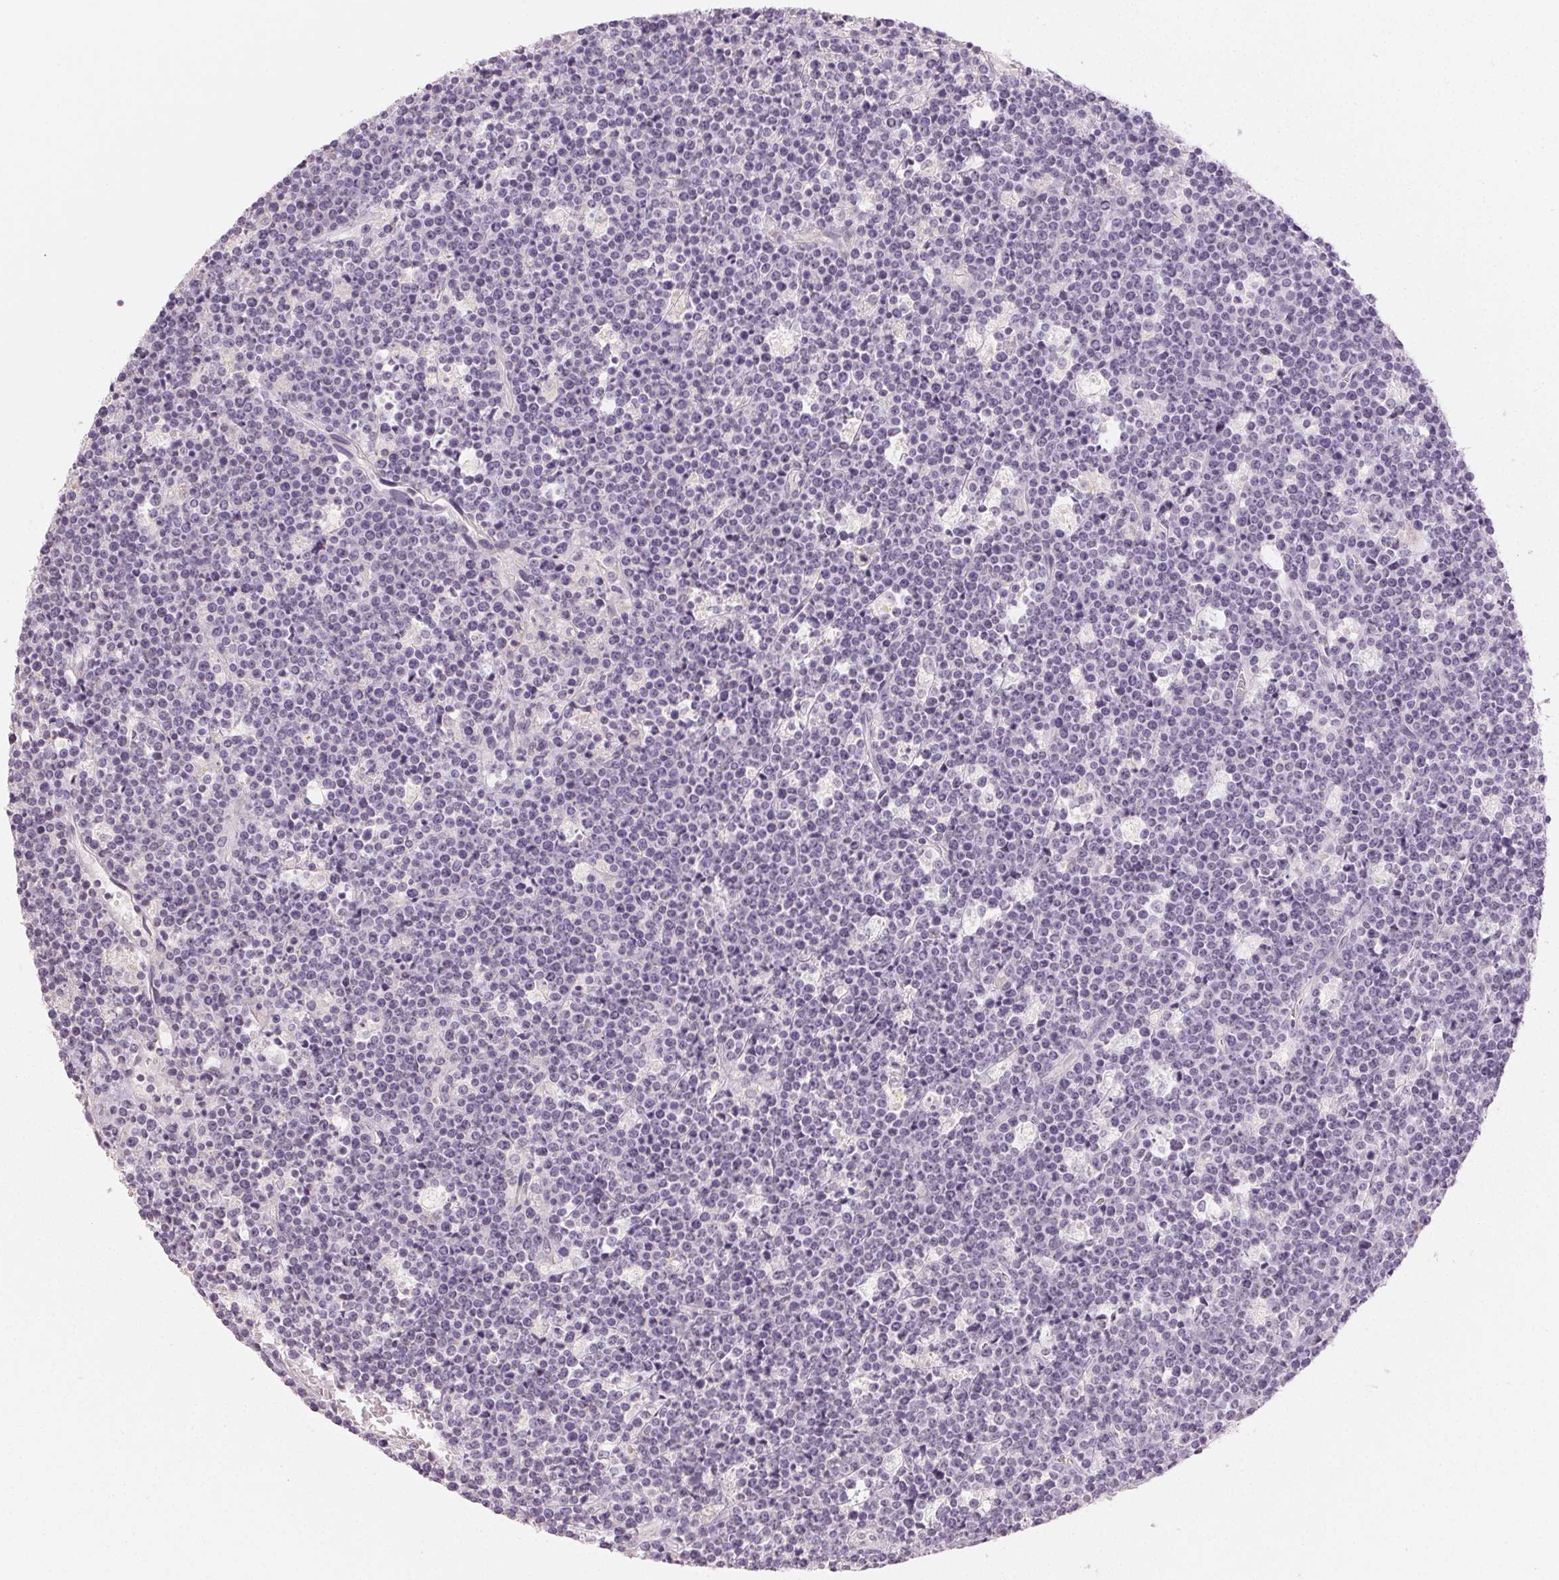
{"staining": {"intensity": "negative", "quantity": "none", "location": "none"}, "tissue": "lymphoma", "cell_type": "Tumor cells", "image_type": "cancer", "snomed": [{"axis": "morphology", "description": "Malignant lymphoma, non-Hodgkin's type, High grade"}, {"axis": "topography", "description": "Ovary"}], "caption": "Immunohistochemistry photomicrograph of neoplastic tissue: lymphoma stained with DAB (3,3'-diaminobenzidine) shows no significant protein staining in tumor cells.", "gene": "LVRN", "patient": {"sex": "female", "age": 56}}